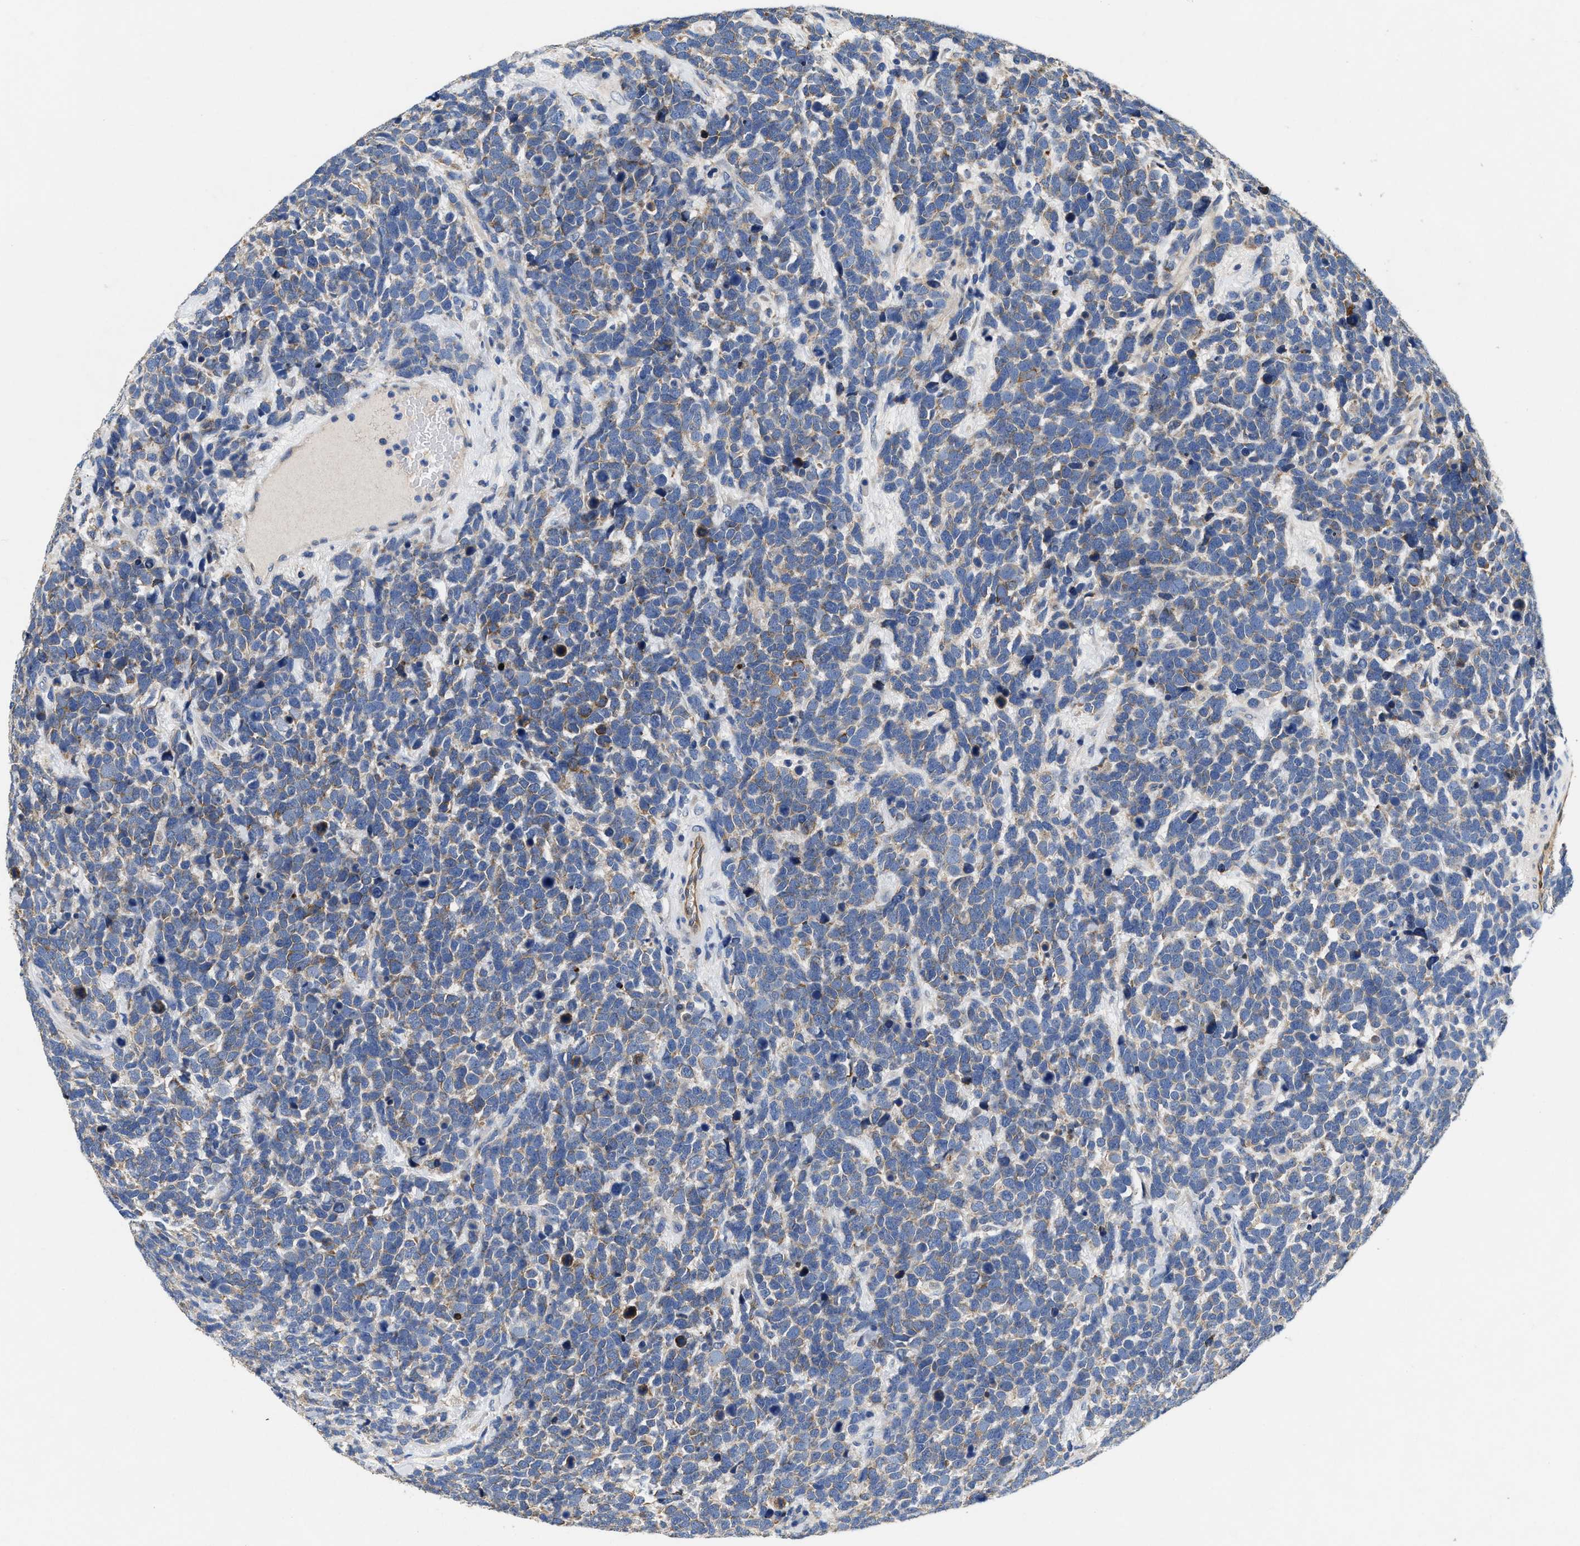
{"staining": {"intensity": "weak", "quantity": "25%-75%", "location": "cytoplasmic/membranous"}, "tissue": "urothelial cancer", "cell_type": "Tumor cells", "image_type": "cancer", "snomed": [{"axis": "morphology", "description": "Urothelial carcinoma, High grade"}, {"axis": "topography", "description": "Urinary bladder"}], "caption": "Immunohistochemistry (IHC) photomicrograph of neoplastic tissue: human urothelial cancer stained using IHC displays low levels of weak protein expression localized specifically in the cytoplasmic/membranous of tumor cells, appearing as a cytoplasmic/membranous brown color.", "gene": "PEG10", "patient": {"sex": "female", "age": 82}}